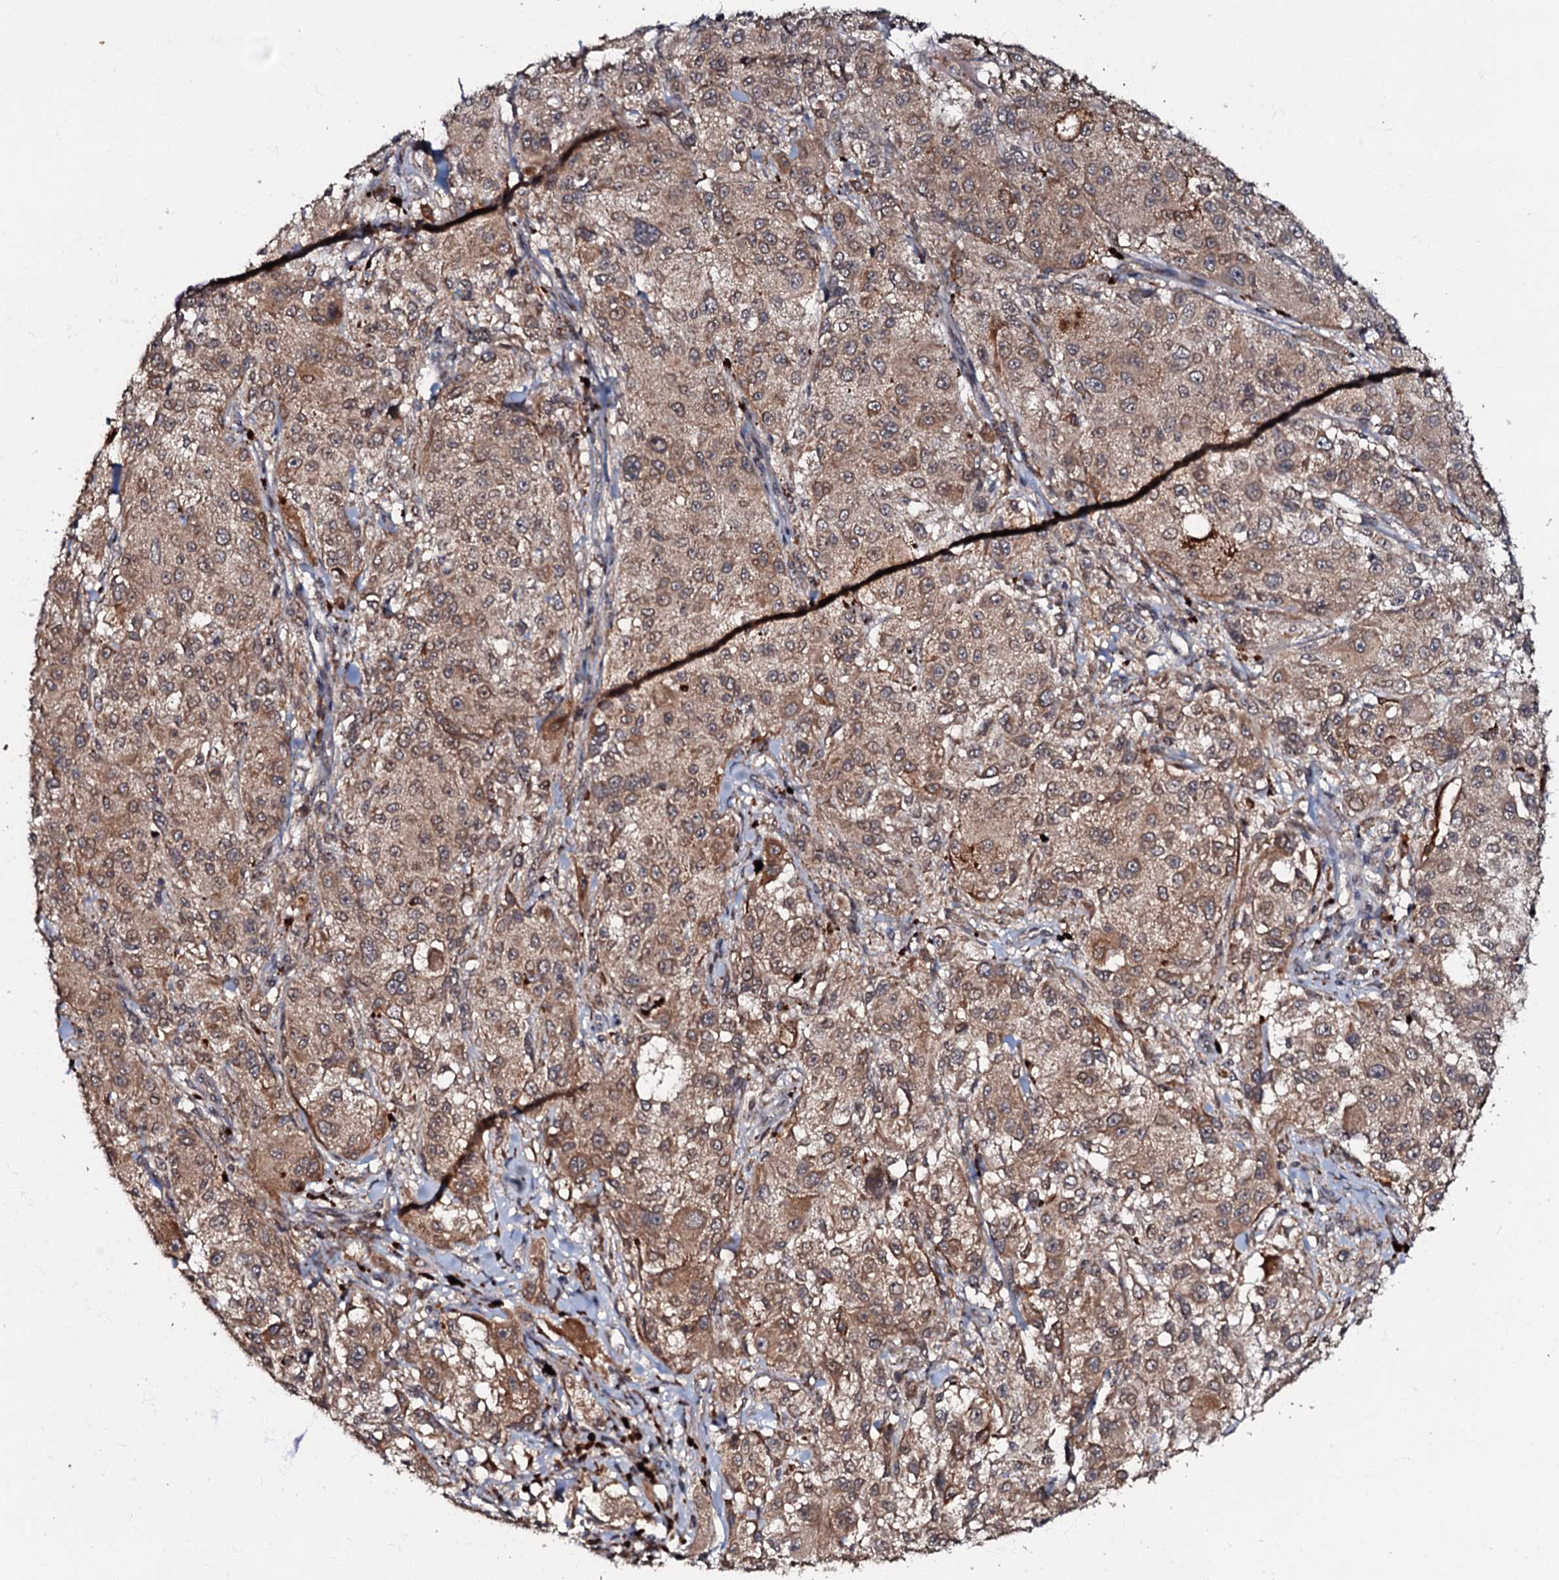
{"staining": {"intensity": "moderate", "quantity": ">75%", "location": "cytoplasmic/membranous"}, "tissue": "melanoma", "cell_type": "Tumor cells", "image_type": "cancer", "snomed": [{"axis": "morphology", "description": "Necrosis, NOS"}, {"axis": "morphology", "description": "Malignant melanoma, NOS"}, {"axis": "topography", "description": "Skin"}], "caption": "A high-resolution image shows immunohistochemistry (IHC) staining of melanoma, which demonstrates moderate cytoplasmic/membranous expression in approximately >75% of tumor cells. The staining is performed using DAB (3,3'-diaminobenzidine) brown chromogen to label protein expression. The nuclei are counter-stained blue using hematoxylin.", "gene": "MANSC4", "patient": {"sex": "female", "age": 87}}